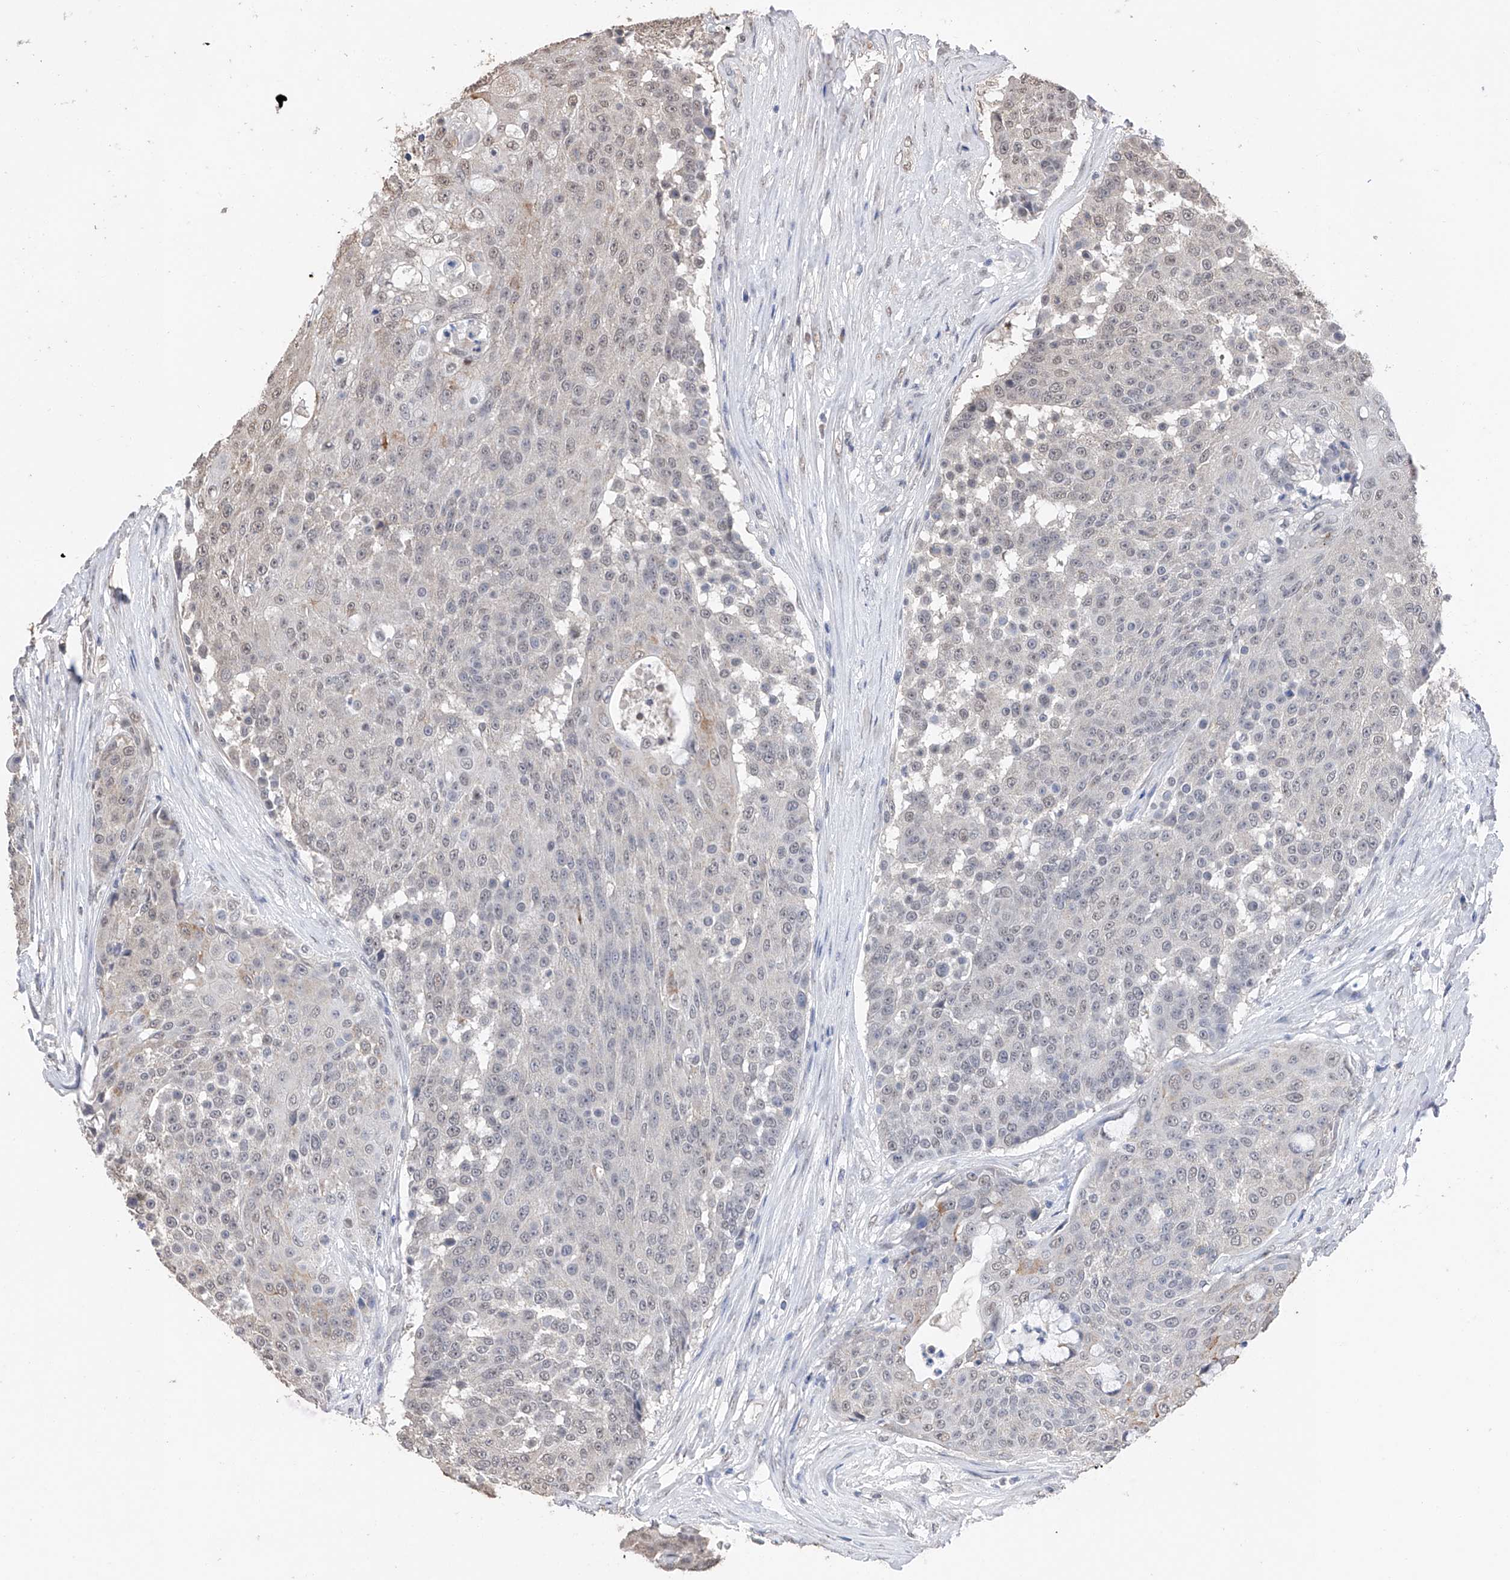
{"staining": {"intensity": "weak", "quantity": "<25%", "location": "nuclear"}, "tissue": "urothelial cancer", "cell_type": "Tumor cells", "image_type": "cancer", "snomed": [{"axis": "morphology", "description": "Urothelial carcinoma, High grade"}, {"axis": "topography", "description": "Urinary bladder"}], "caption": "The histopathology image reveals no significant positivity in tumor cells of urothelial carcinoma (high-grade).", "gene": "DMAP1", "patient": {"sex": "female", "age": 63}}